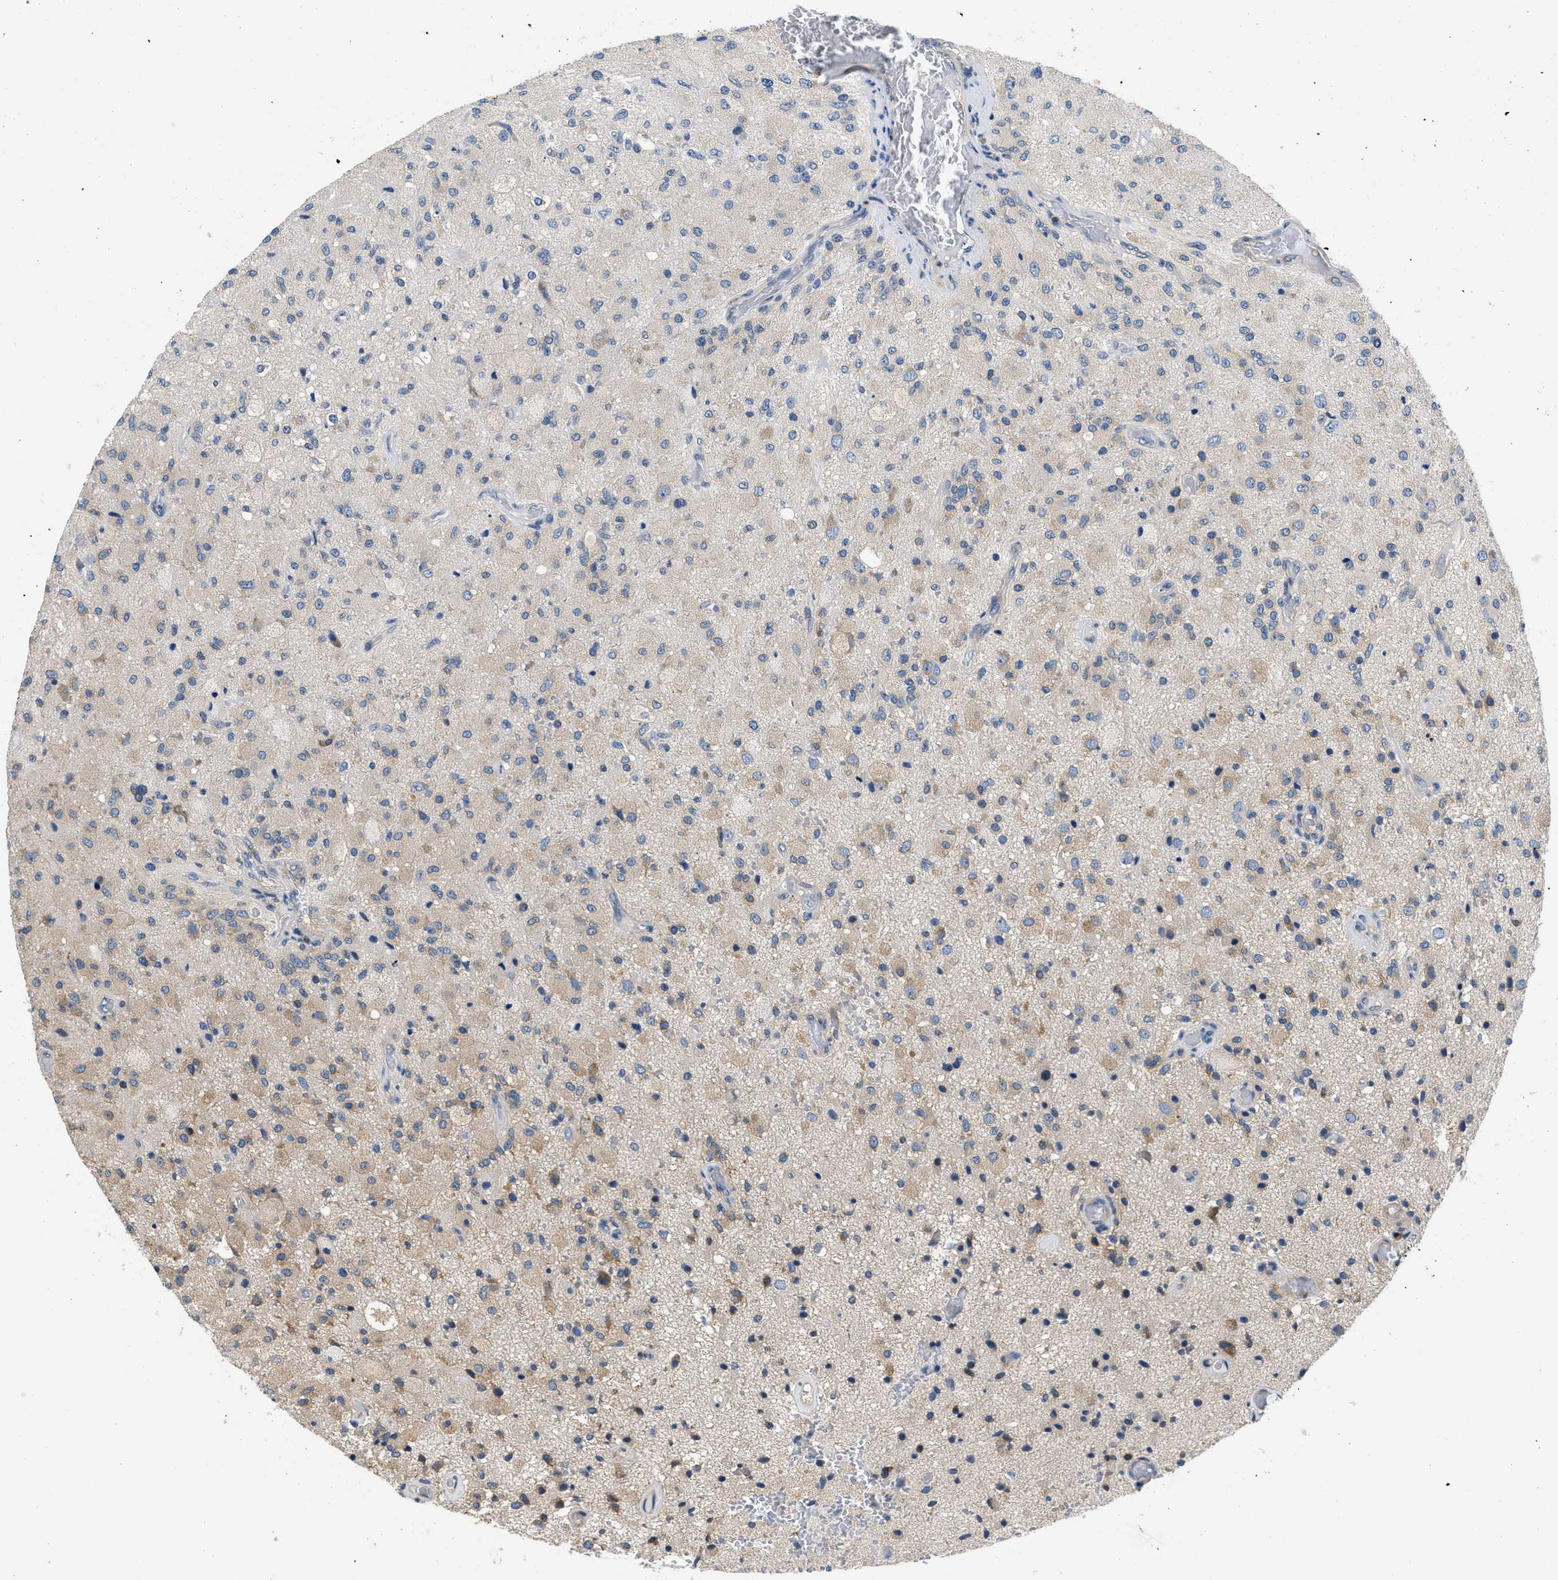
{"staining": {"intensity": "weak", "quantity": "25%-75%", "location": "cytoplasmic/membranous"}, "tissue": "glioma", "cell_type": "Tumor cells", "image_type": "cancer", "snomed": [{"axis": "morphology", "description": "Normal tissue, NOS"}, {"axis": "morphology", "description": "Glioma, malignant, High grade"}, {"axis": "topography", "description": "Cerebral cortex"}], "caption": "Malignant glioma (high-grade) stained with a brown dye reveals weak cytoplasmic/membranous positive expression in about 25%-75% of tumor cells.", "gene": "ABCF1", "patient": {"sex": "male", "age": 77}}